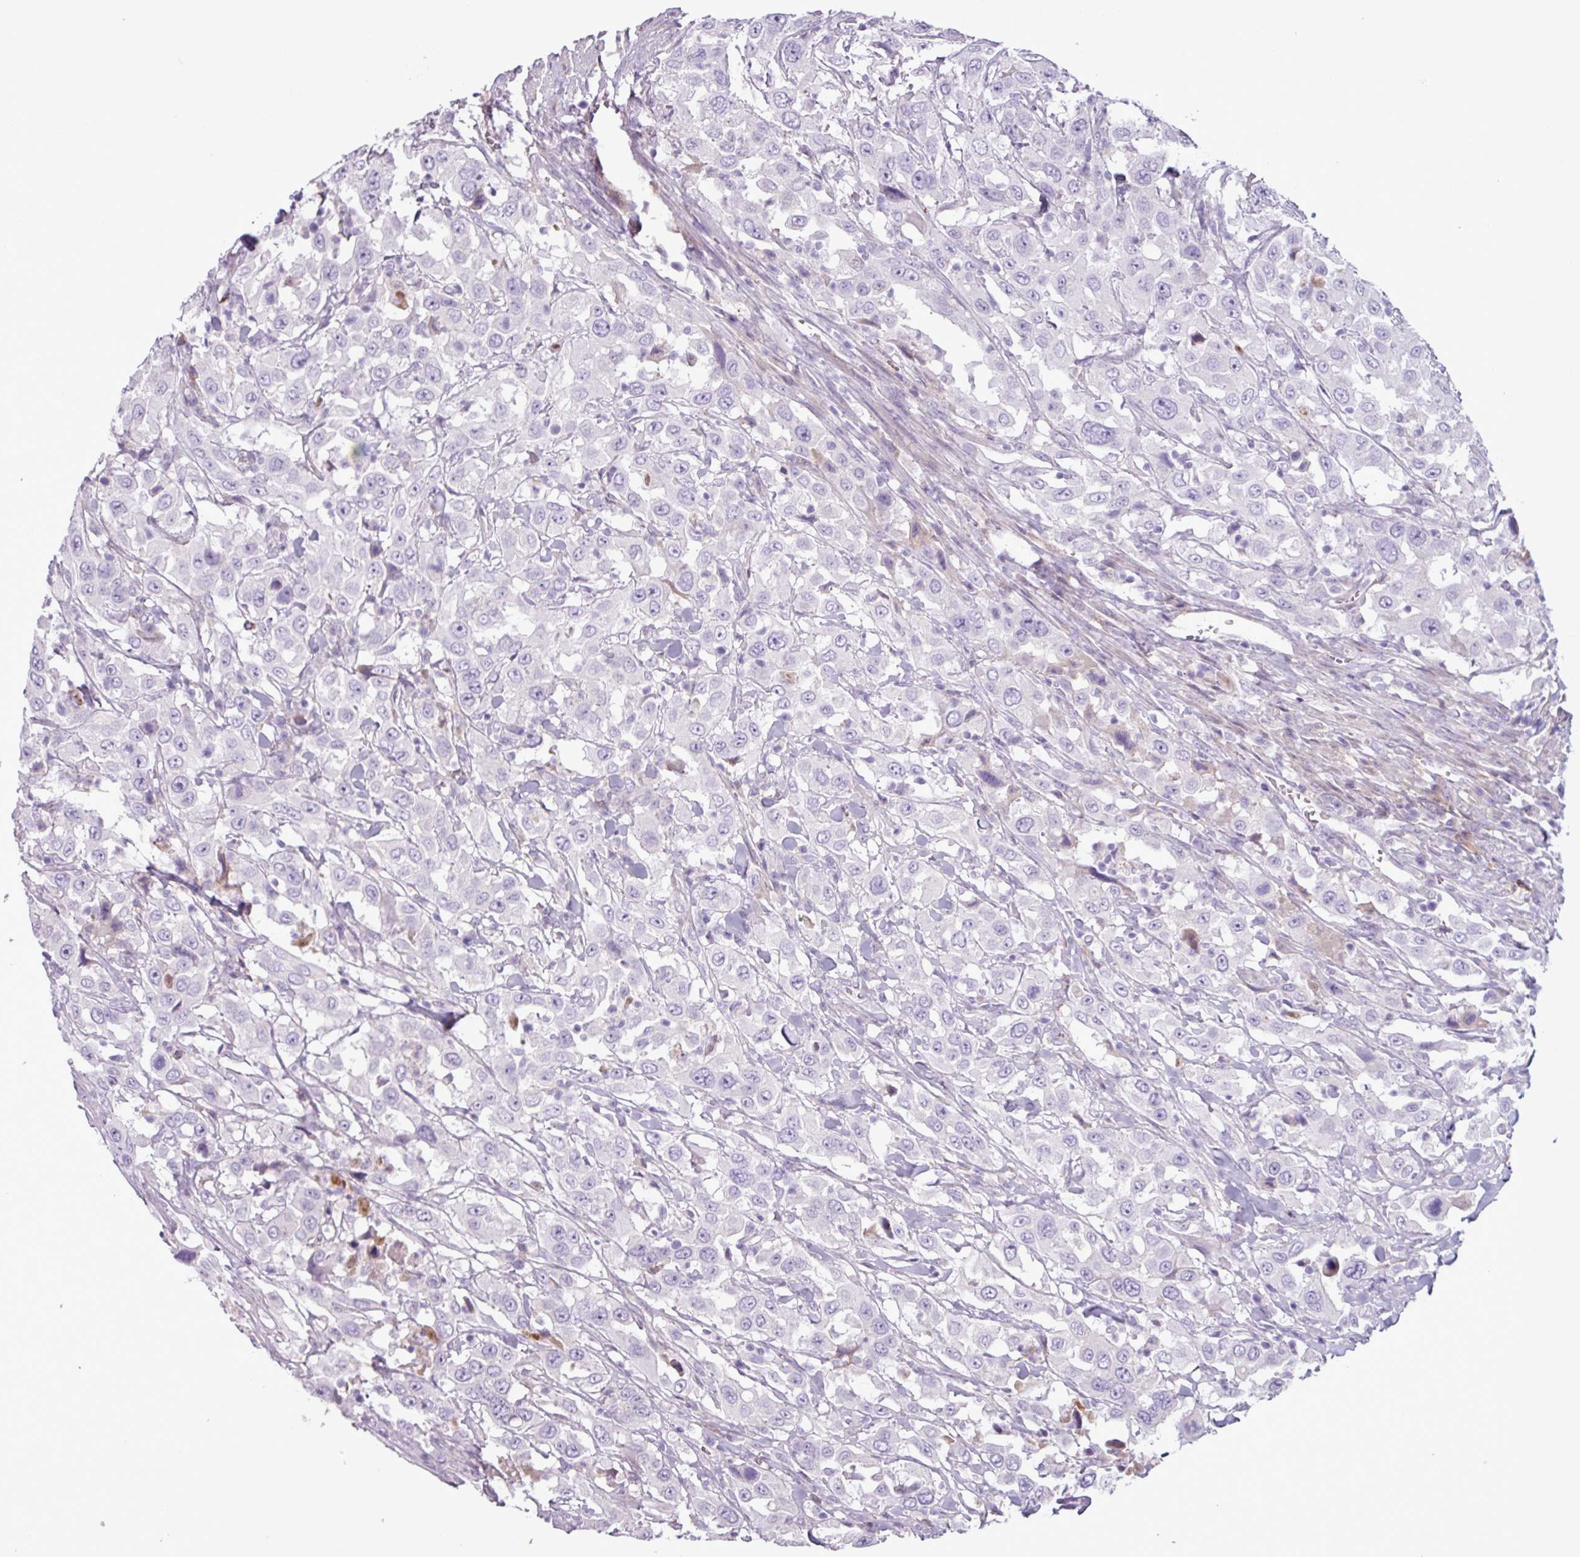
{"staining": {"intensity": "negative", "quantity": "none", "location": "none"}, "tissue": "urothelial cancer", "cell_type": "Tumor cells", "image_type": "cancer", "snomed": [{"axis": "morphology", "description": "Urothelial carcinoma, High grade"}, {"axis": "topography", "description": "Urinary bladder"}], "caption": "The image displays no significant staining in tumor cells of high-grade urothelial carcinoma.", "gene": "C4B", "patient": {"sex": "male", "age": 61}}